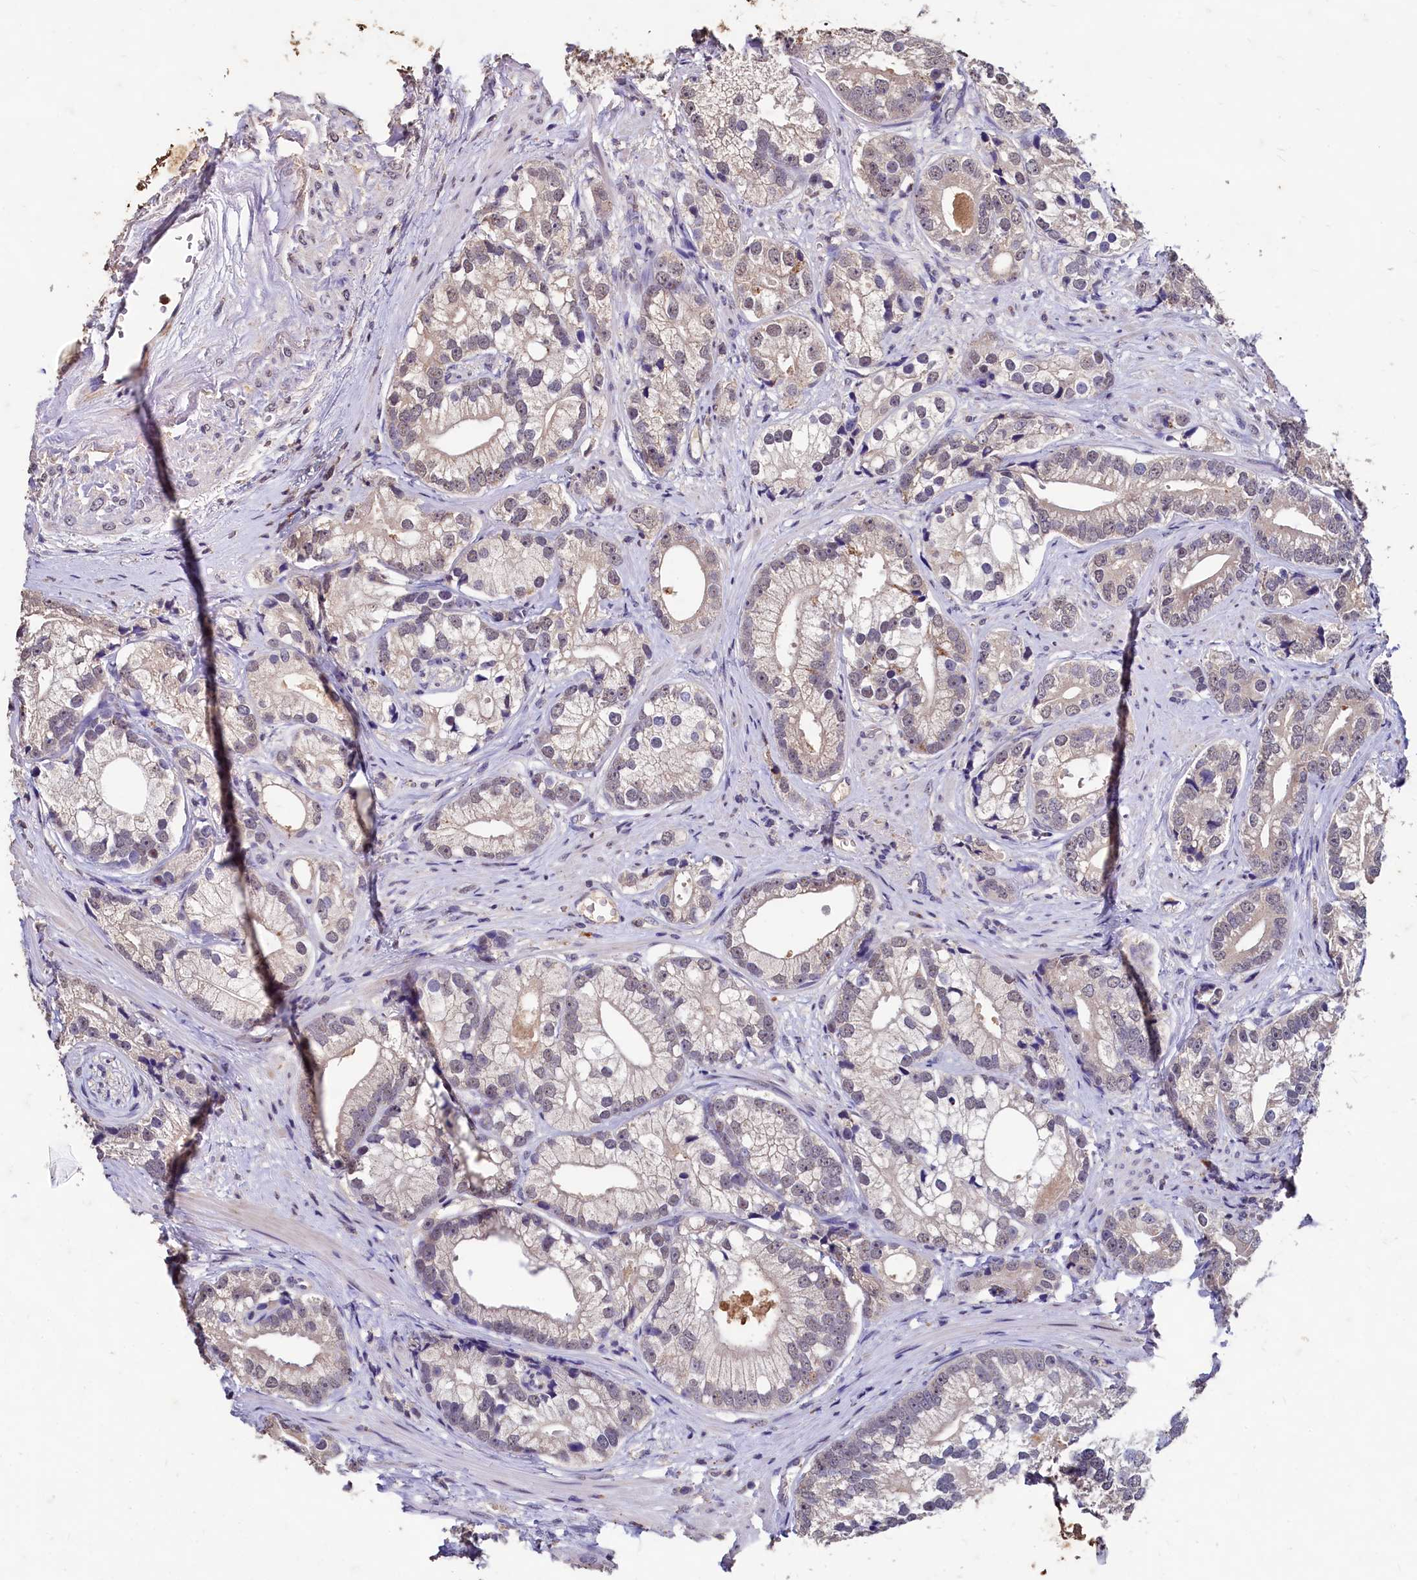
{"staining": {"intensity": "negative", "quantity": "none", "location": "none"}, "tissue": "prostate cancer", "cell_type": "Tumor cells", "image_type": "cancer", "snomed": [{"axis": "morphology", "description": "Adenocarcinoma, High grade"}, {"axis": "topography", "description": "Prostate"}], "caption": "This micrograph is of prostate cancer (high-grade adenocarcinoma) stained with IHC to label a protein in brown with the nuclei are counter-stained blue. There is no staining in tumor cells. Nuclei are stained in blue.", "gene": "CSTPP1", "patient": {"sex": "male", "age": 75}}